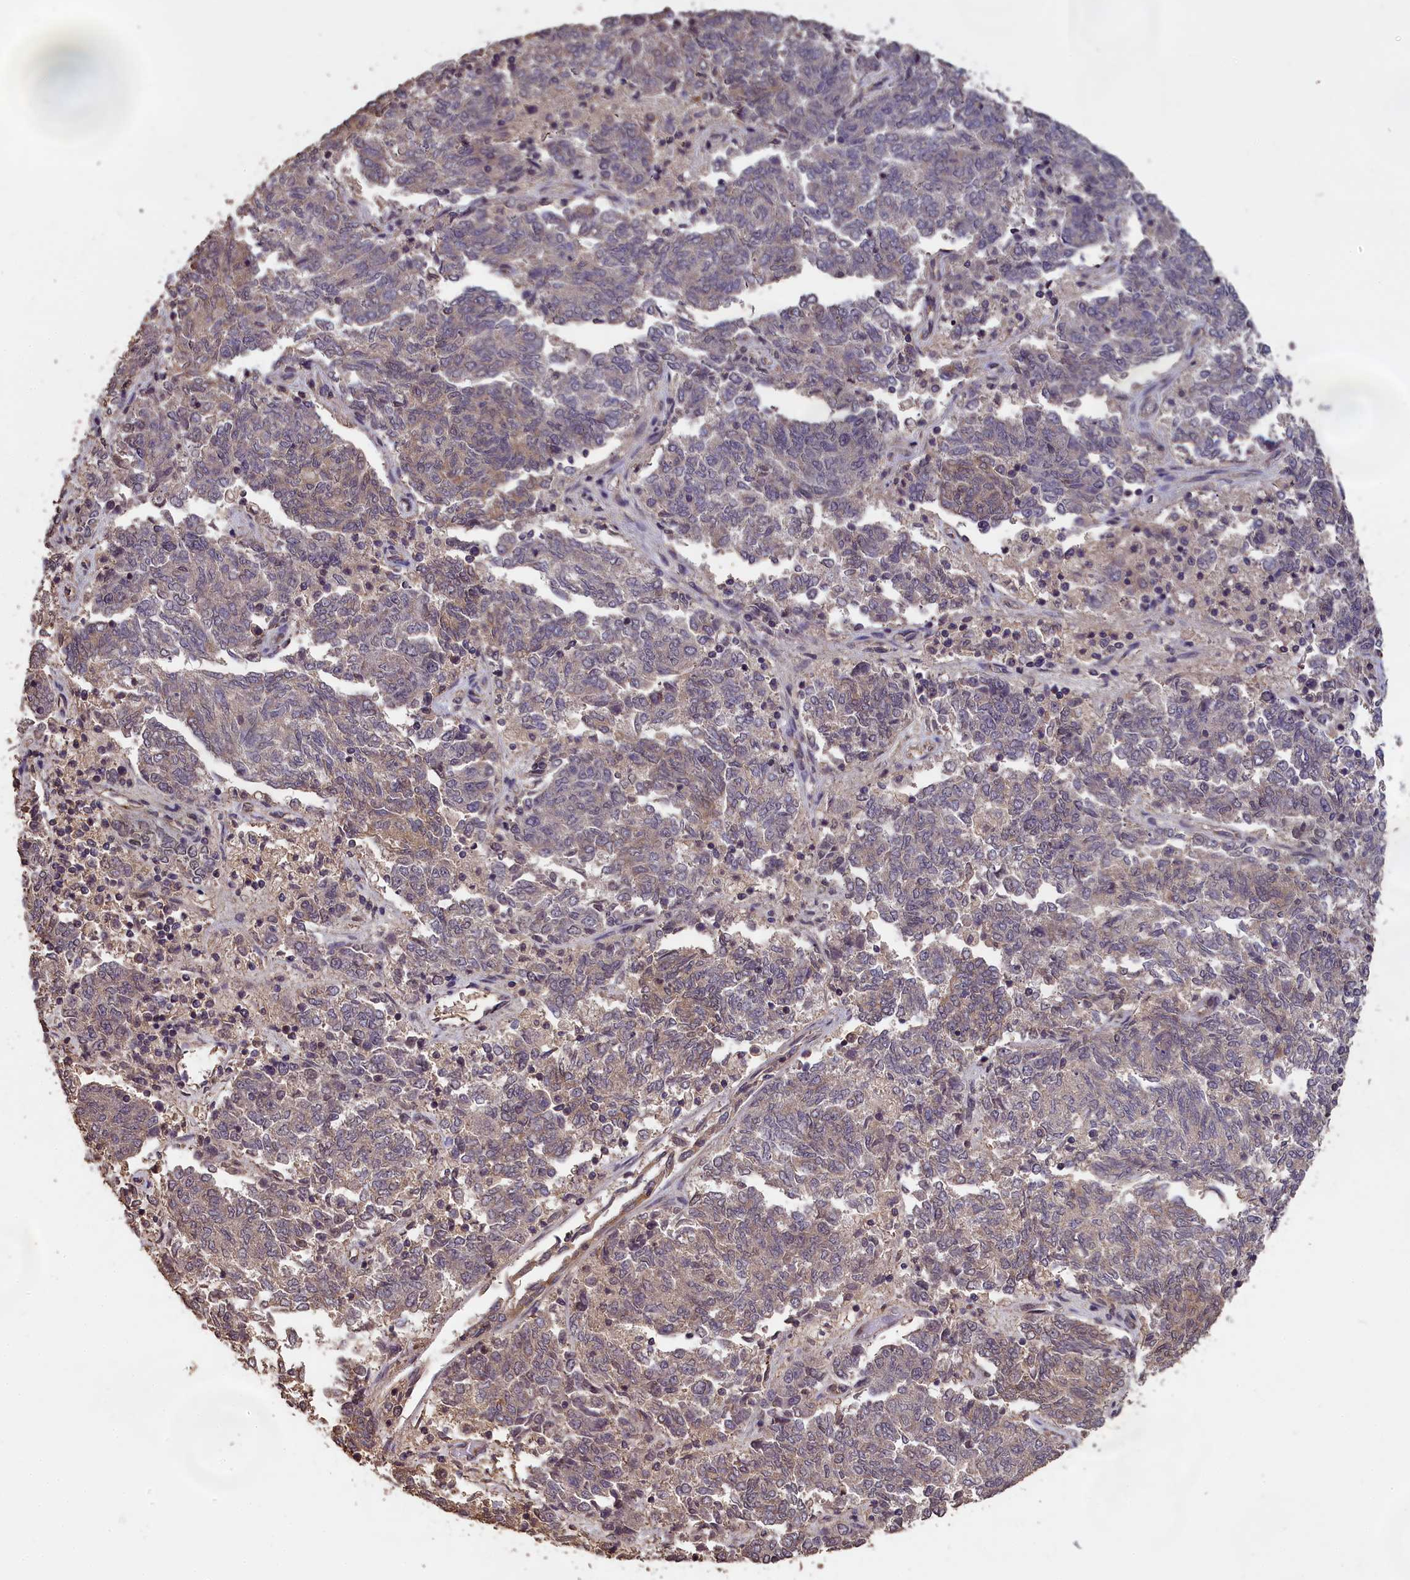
{"staining": {"intensity": "weak", "quantity": "25%-75%", "location": "cytoplasmic/membranous"}, "tissue": "endometrial cancer", "cell_type": "Tumor cells", "image_type": "cancer", "snomed": [{"axis": "morphology", "description": "Adenocarcinoma, NOS"}, {"axis": "topography", "description": "Endometrium"}], "caption": "This is a photomicrograph of immunohistochemistry staining of endometrial adenocarcinoma, which shows weak expression in the cytoplasmic/membranous of tumor cells.", "gene": "CHD9", "patient": {"sex": "female", "age": 80}}